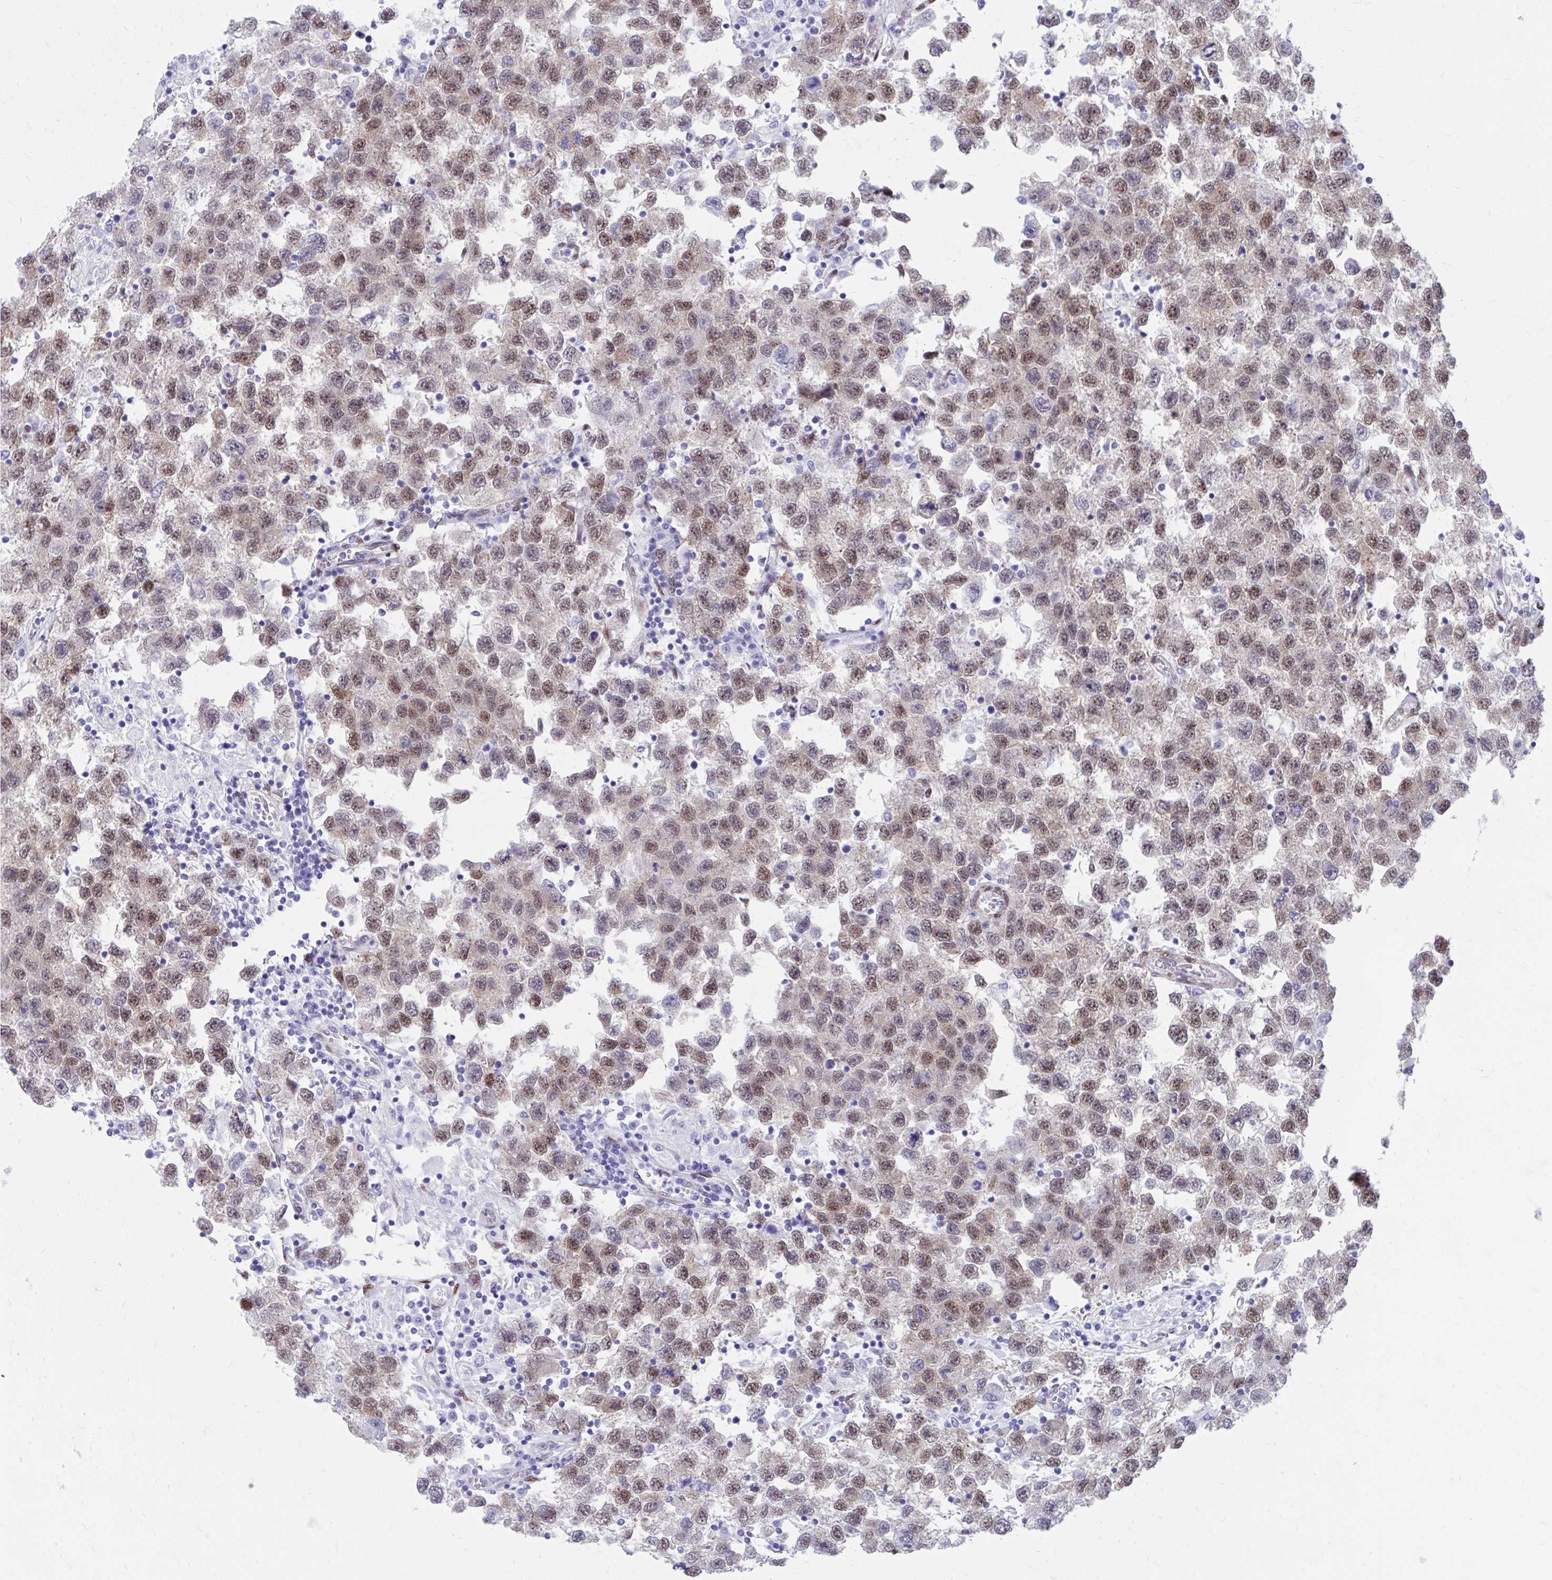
{"staining": {"intensity": "moderate", "quantity": ">75%", "location": "nuclear"}, "tissue": "testis cancer", "cell_type": "Tumor cells", "image_type": "cancer", "snomed": [{"axis": "morphology", "description": "Seminoma, NOS"}, {"axis": "topography", "description": "Testis"}], "caption": "Immunohistochemical staining of human testis cancer demonstrates medium levels of moderate nuclear protein positivity in approximately >75% of tumor cells.", "gene": "RBPMS", "patient": {"sex": "male", "age": 26}}